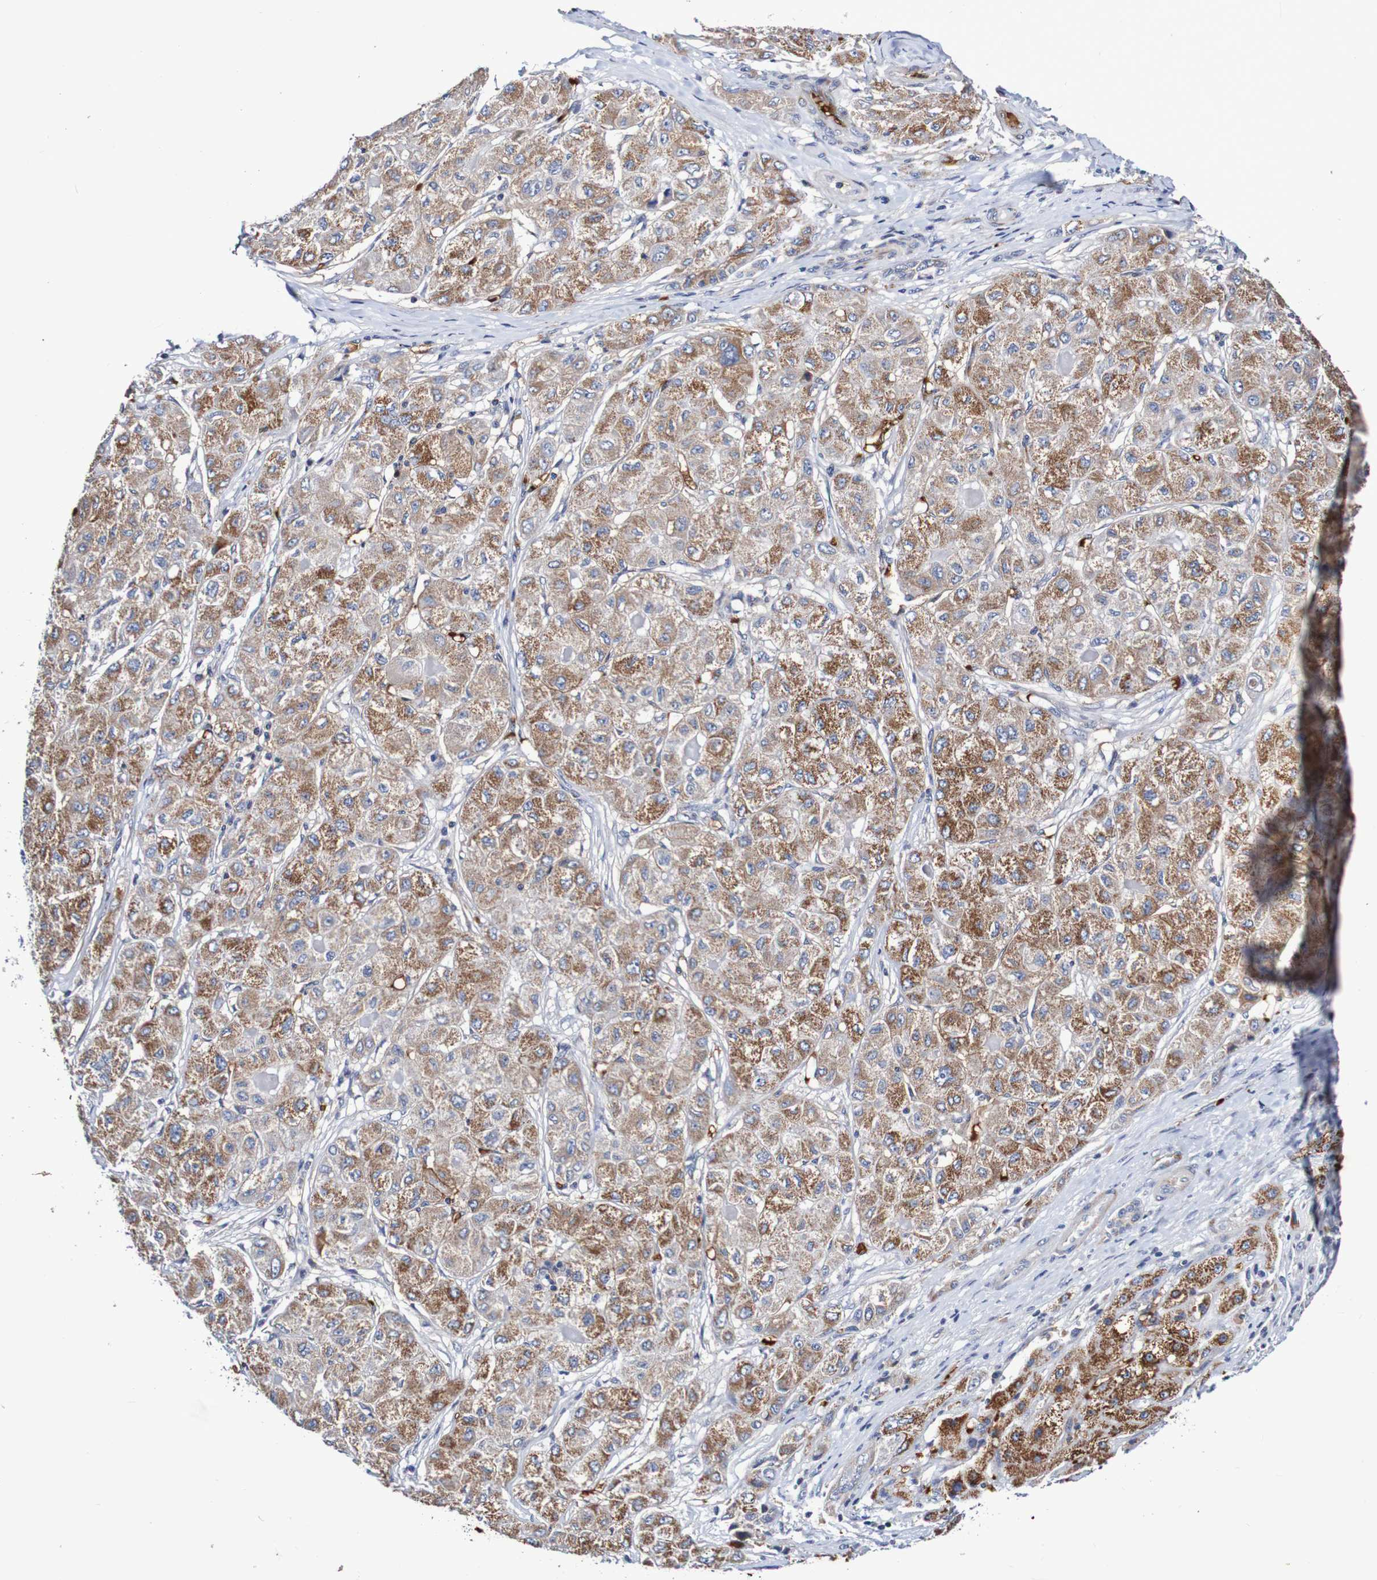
{"staining": {"intensity": "moderate", "quantity": ">75%", "location": "cytoplasmic/membranous"}, "tissue": "liver cancer", "cell_type": "Tumor cells", "image_type": "cancer", "snomed": [{"axis": "morphology", "description": "Carcinoma, Hepatocellular, NOS"}, {"axis": "topography", "description": "Liver"}], "caption": "Protein expression analysis of human liver hepatocellular carcinoma reveals moderate cytoplasmic/membranous staining in approximately >75% of tumor cells.", "gene": "WNT4", "patient": {"sex": "male", "age": 80}}